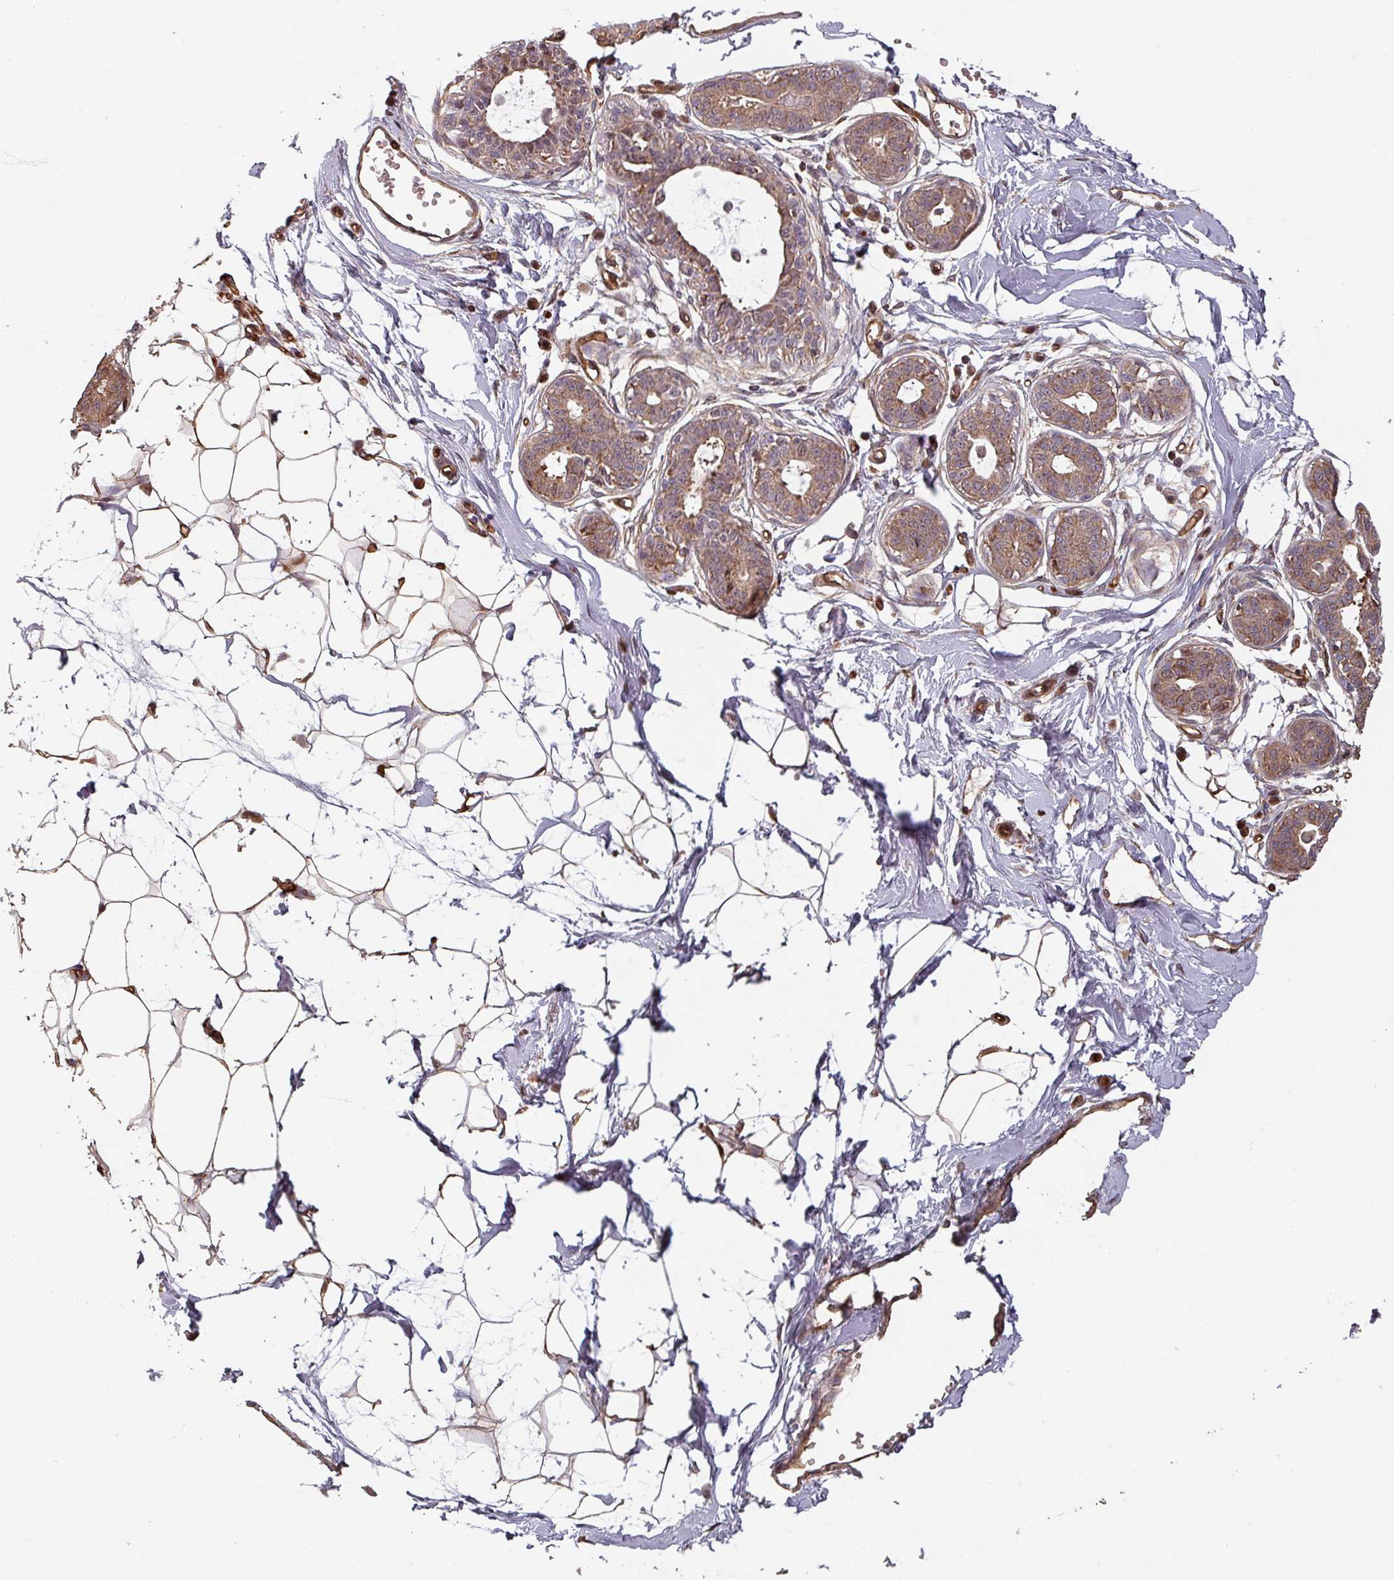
{"staining": {"intensity": "moderate", "quantity": ">75%", "location": "cytoplasmic/membranous"}, "tissue": "breast", "cell_type": "Adipocytes", "image_type": "normal", "snomed": [{"axis": "morphology", "description": "Normal tissue, NOS"}, {"axis": "topography", "description": "Breast"}], "caption": "Immunohistochemistry (IHC) photomicrograph of benign human breast stained for a protein (brown), which reveals medium levels of moderate cytoplasmic/membranous expression in approximately >75% of adipocytes.", "gene": "EID1", "patient": {"sex": "female", "age": 45}}